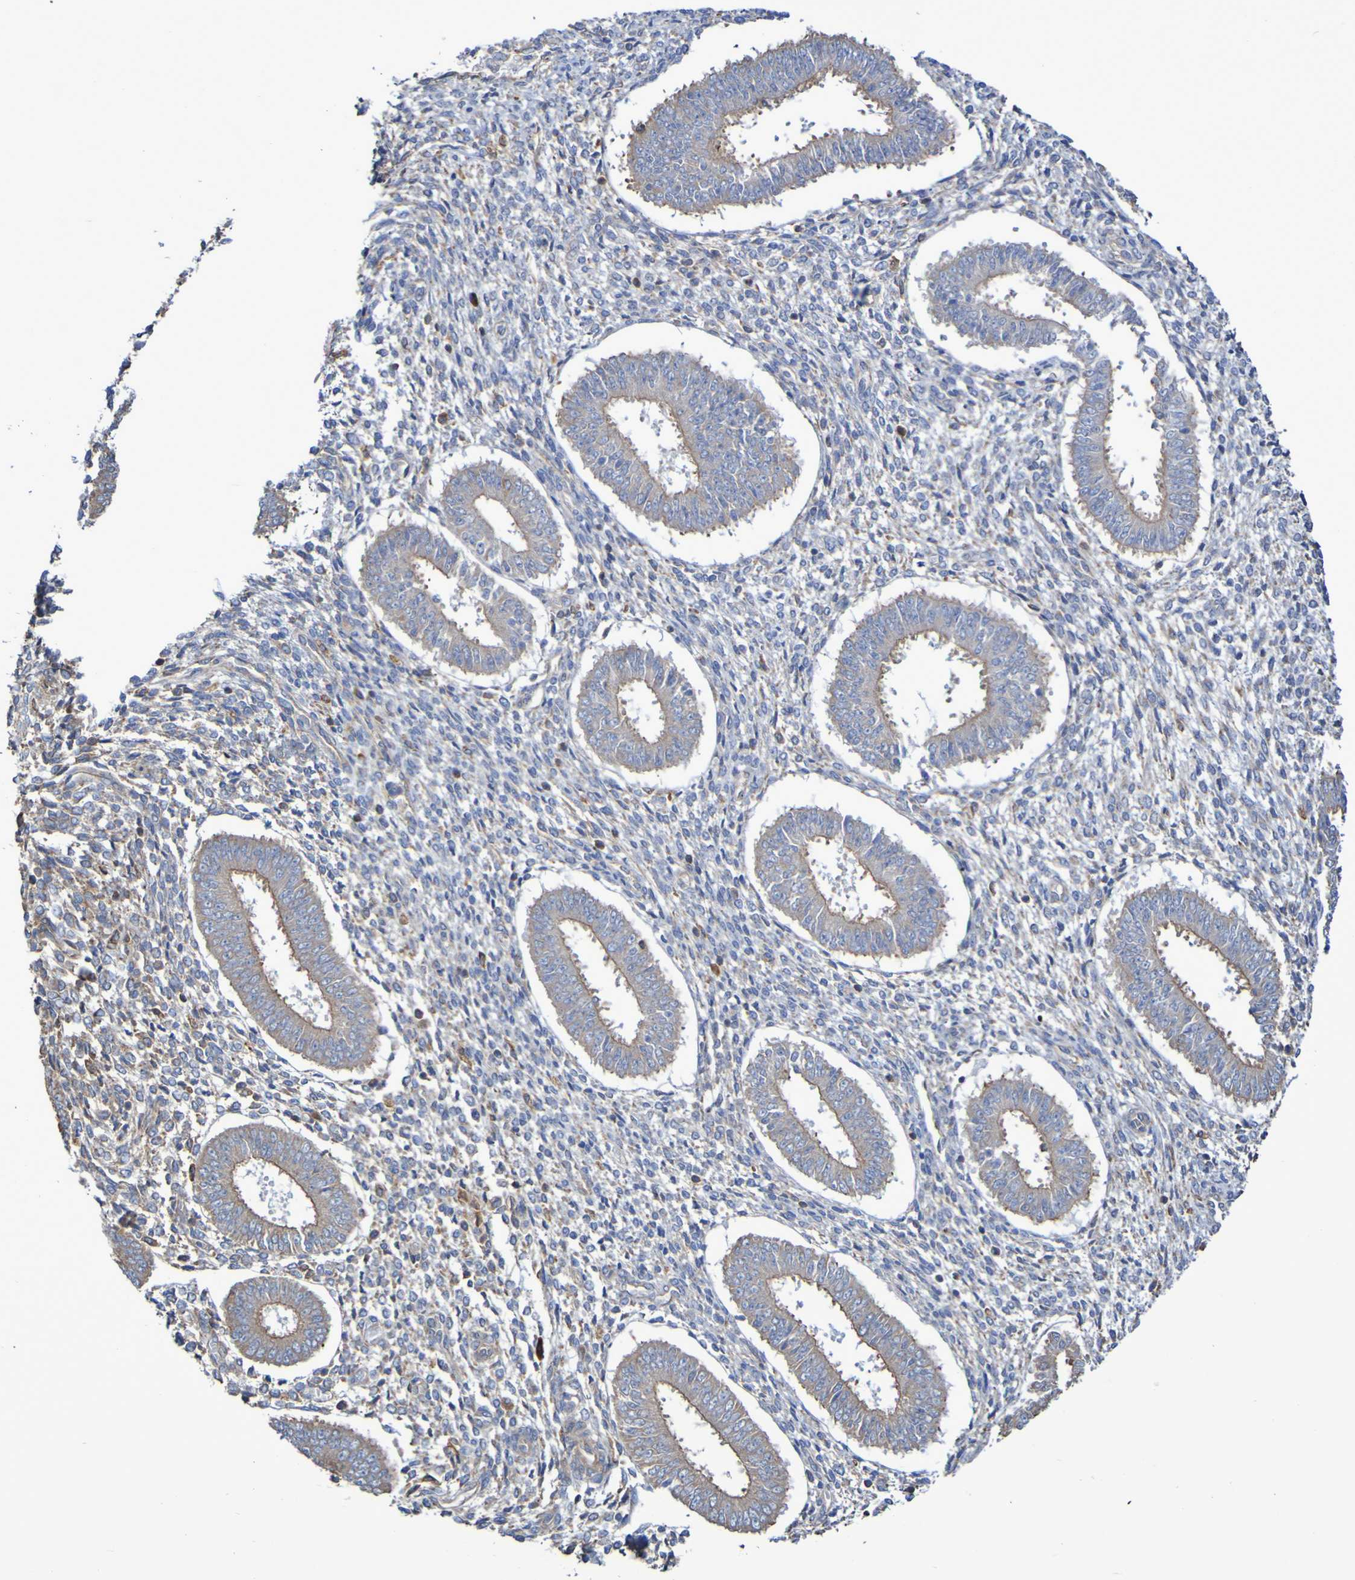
{"staining": {"intensity": "weak", "quantity": "<25%", "location": "cytoplasmic/membranous"}, "tissue": "endometrium", "cell_type": "Cells in endometrial stroma", "image_type": "normal", "snomed": [{"axis": "morphology", "description": "Normal tissue, NOS"}, {"axis": "topography", "description": "Endometrium"}], "caption": "A high-resolution photomicrograph shows immunohistochemistry staining of unremarkable endometrium, which reveals no significant staining in cells in endometrial stroma.", "gene": "SYNJ1", "patient": {"sex": "female", "age": 35}}